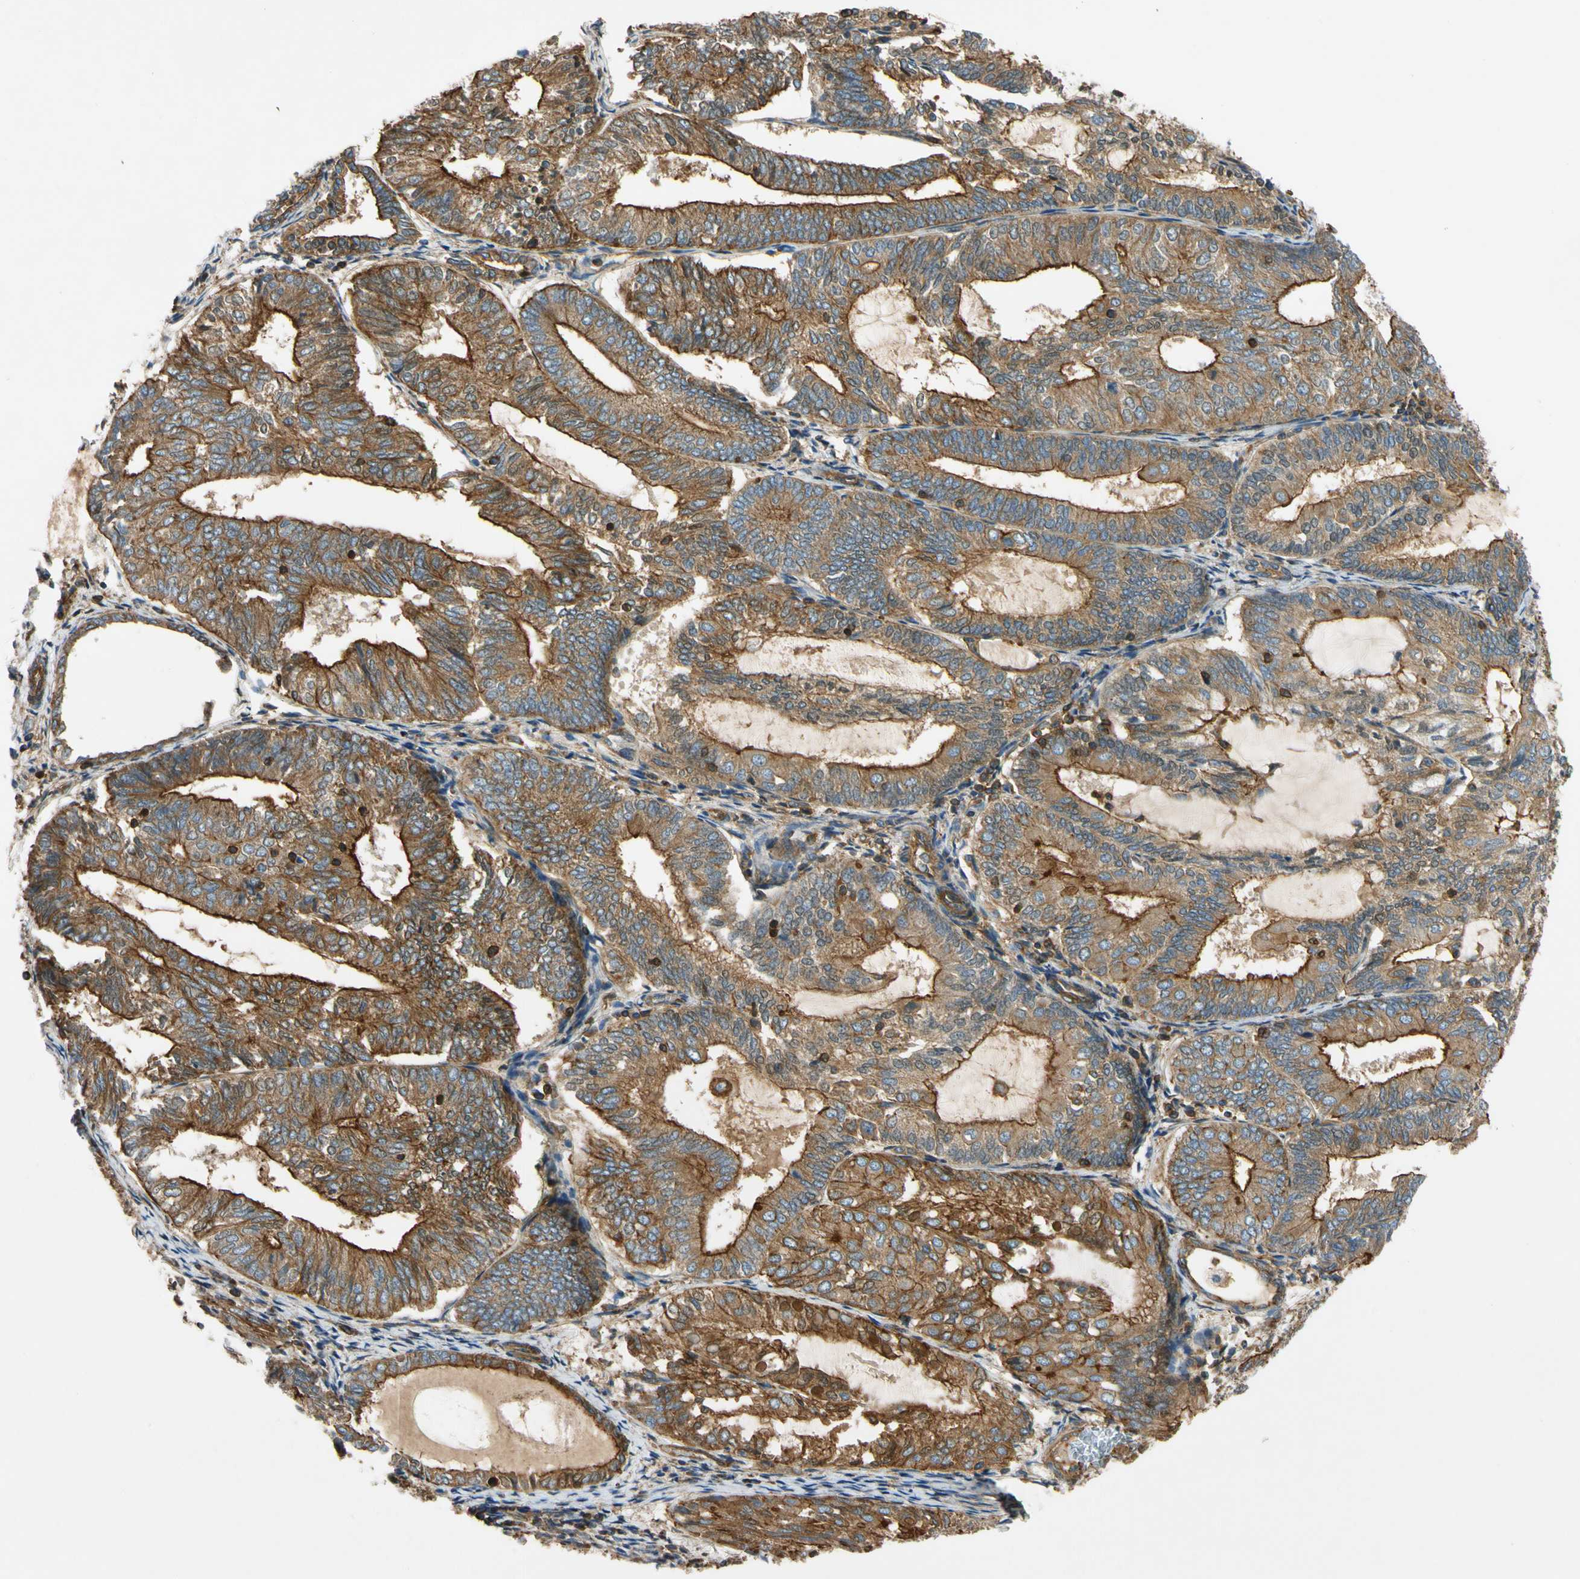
{"staining": {"intensity": "moderate", "quantity": ">75%", "location": "cytoplasmic/membranous"}, "tissue": "endometrial cancer", "cell_type": "Tumor cells", "image_type": "cancer", "snomed": [{"axis": "morphology", "description": "Adenocarcinoma, NOS"}, {"axis": "topography", "description": "Endometrium"}], "caption": "Endometrial cancer (adenocarcinoma) was stained to show a protein in brown. There is medium levels of moderate cytoplasmic/membranous expression in approximately >75% of tumor cells. The protein of interest is shown in brown color, while the nuclei are stained blue.", "gene": "TCP11L1", "patient": {"sex": "female", "age": 81}}